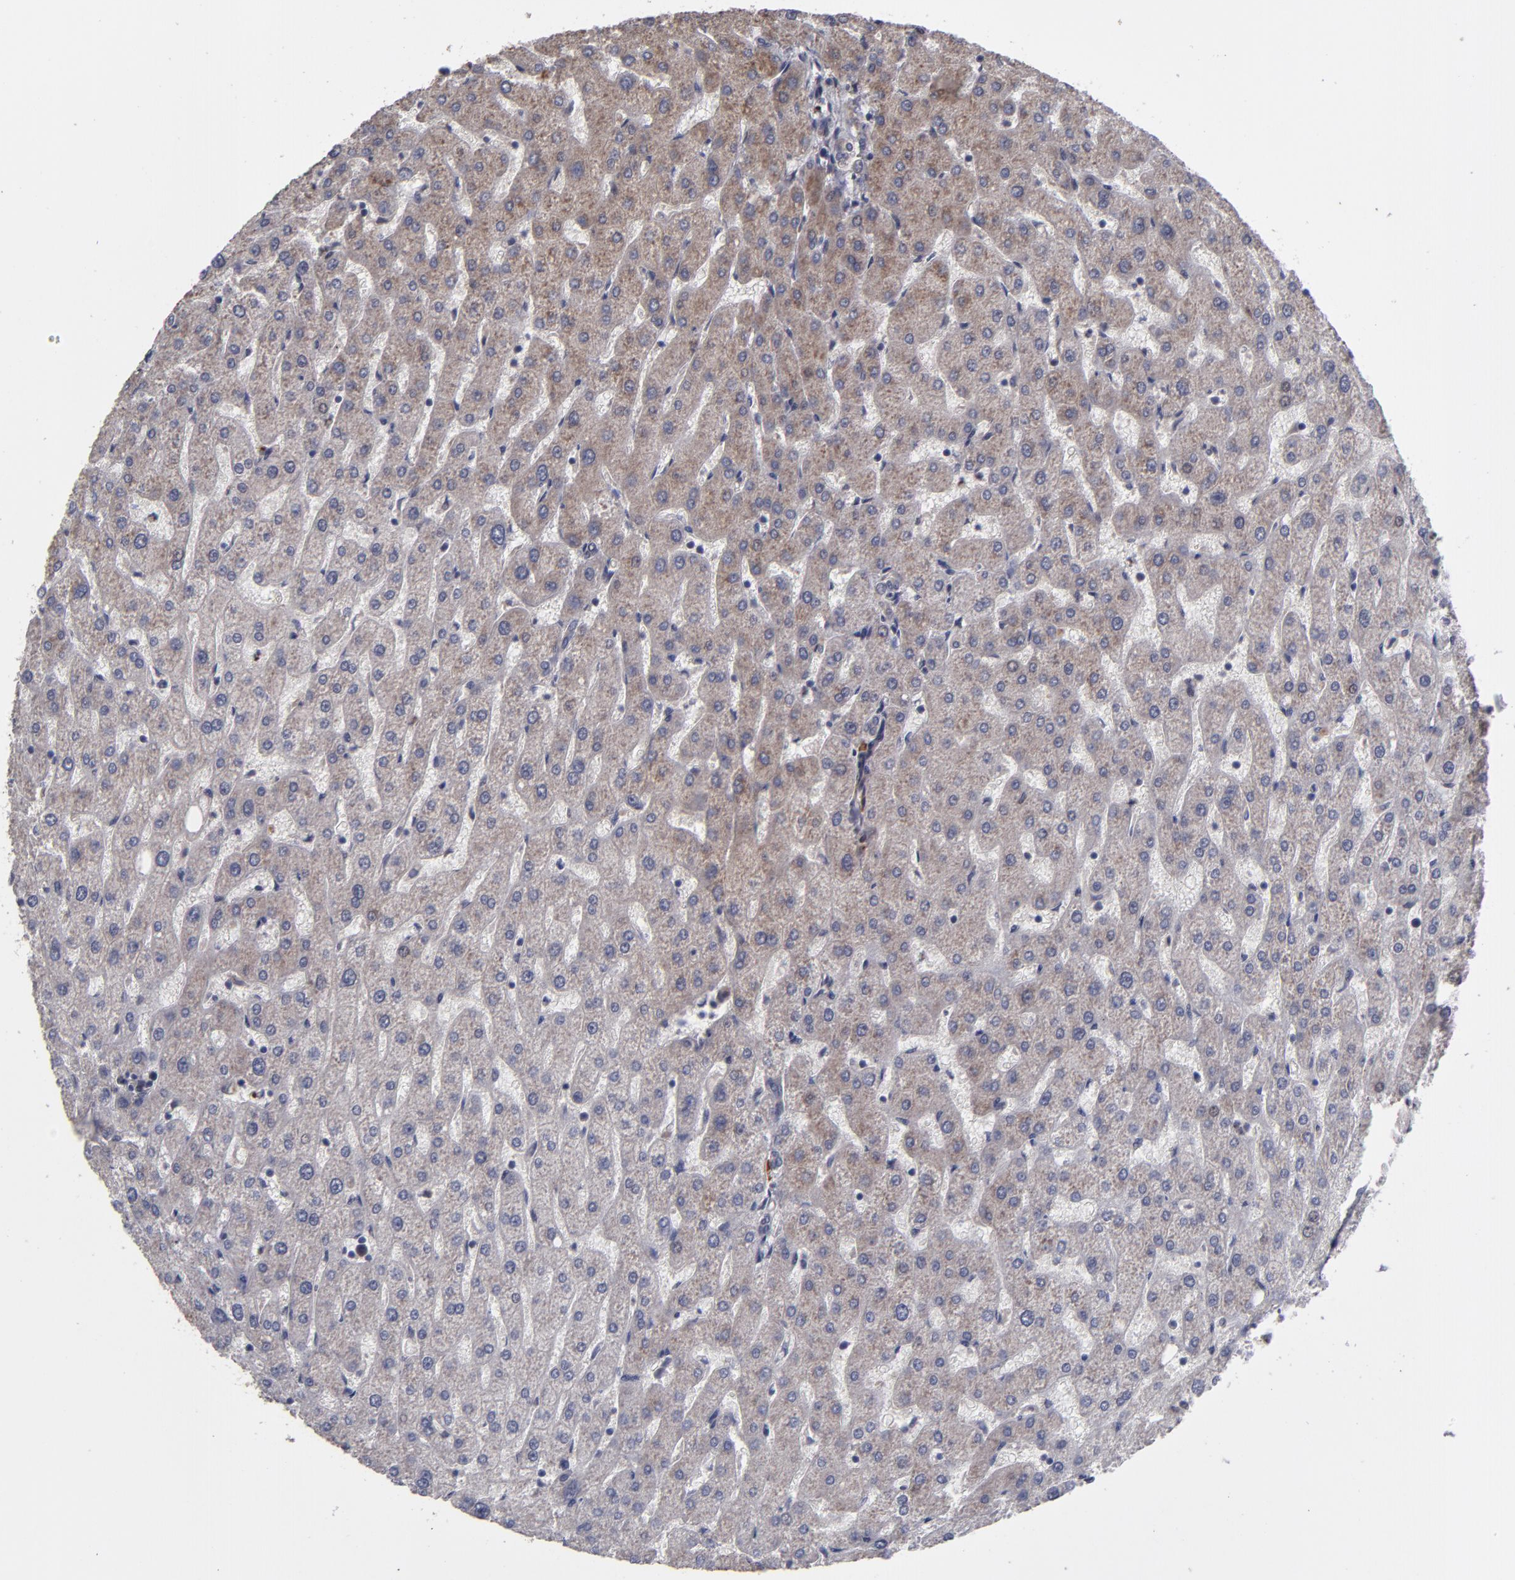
{"staining": {"intensity": "weak", "quantity": "25%-75%", "location": "cytoplasmic/membranous"}, "tissue": "liver", "cell_type": "Cholangiocytes", "image_type": "normal", "snomed": [{"axis": "morphology", "description": "Normal tissue, NOS"}, {"axis": "topography", "description": "Liver"}], "caption": "This photomicrograph displays immunohistochemistry staining of unremarkable human liver, with low weak cytoplasmic/membranous positivity in approximately 25%-75% of cholangiocytes.", "gene": "SND1", "patient": {"sex": "male", "age": 67}}